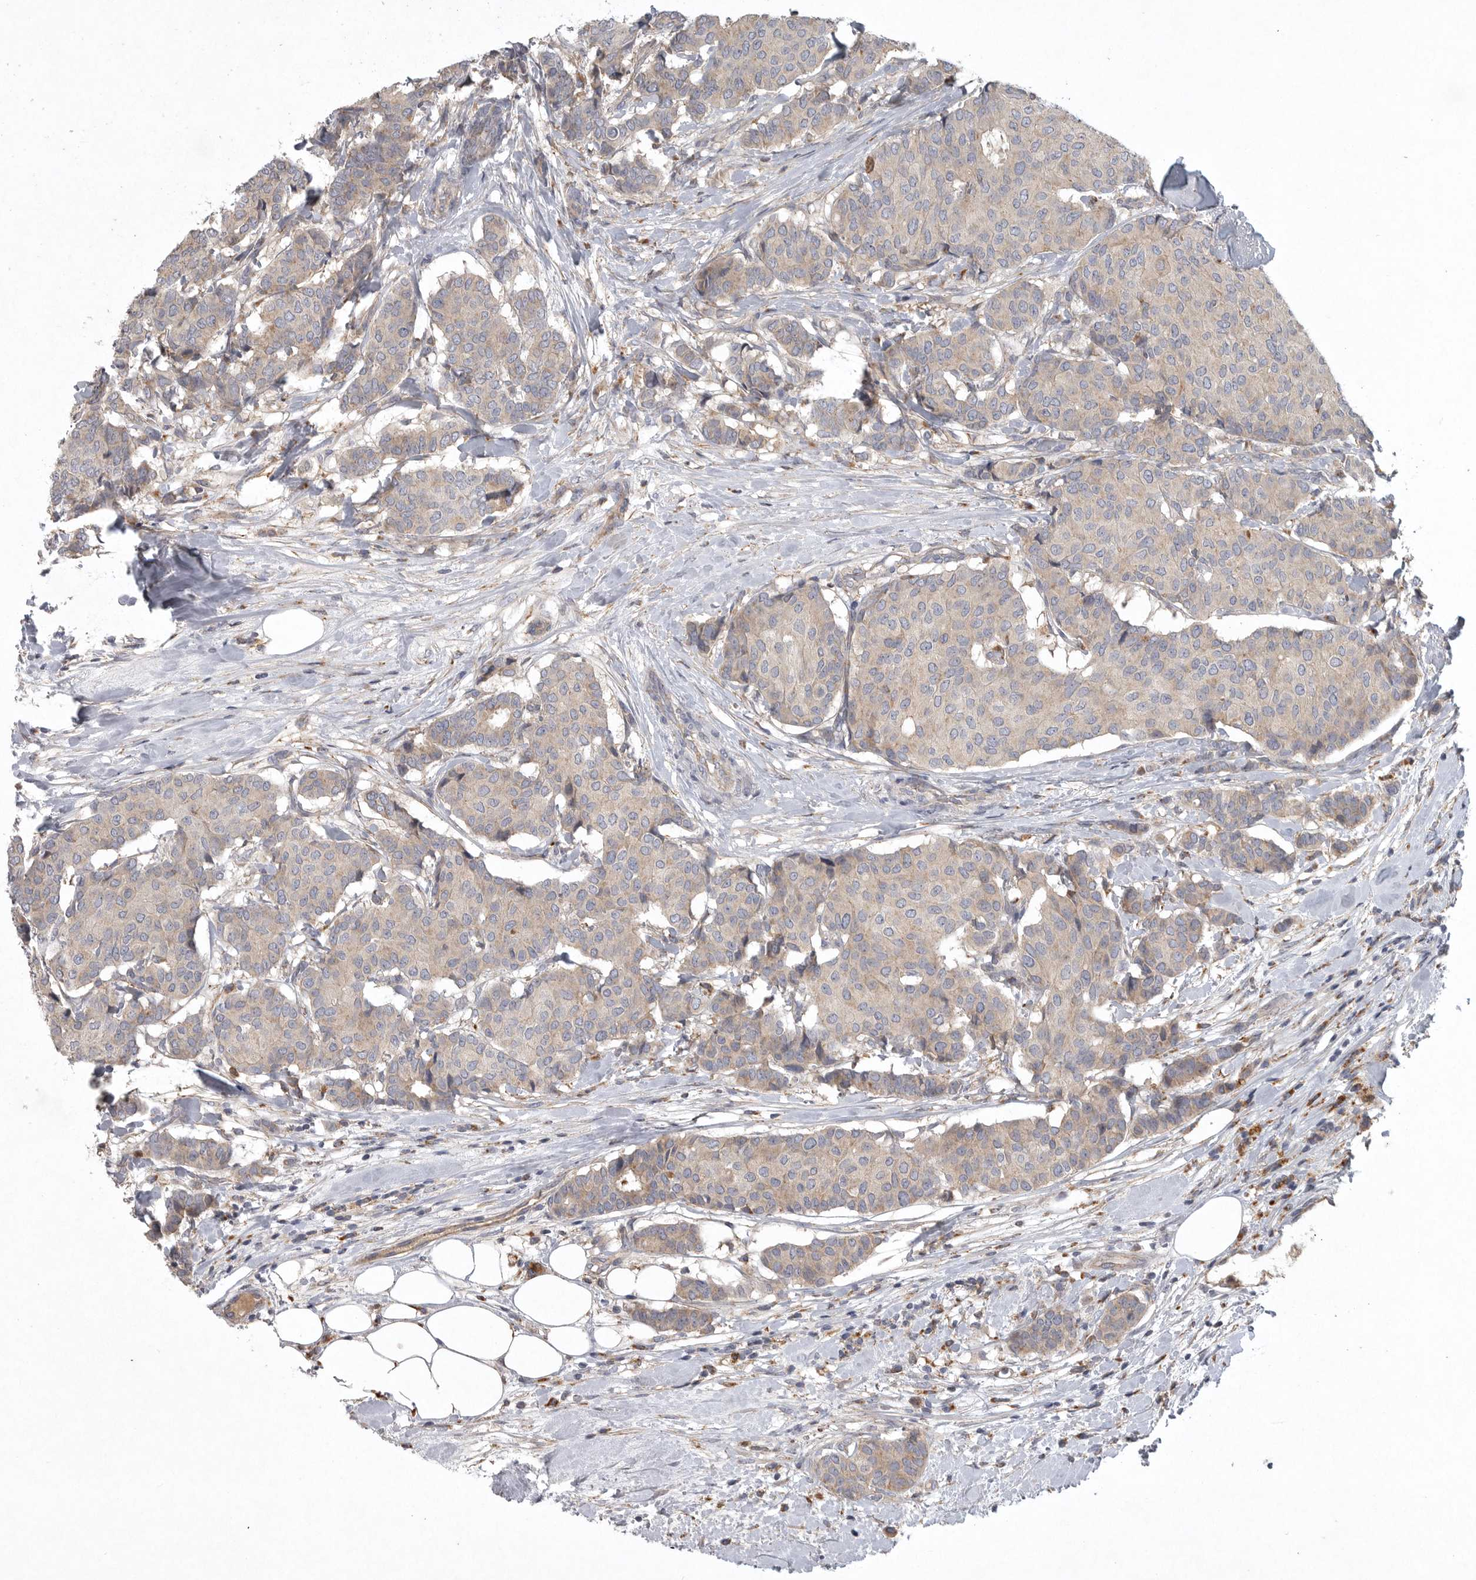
{"staining": {"intensity": "negative", "quantity": "none", "location": "none"}, "tissue": "breast cancer", "cell_type": "Tumor cells", "image_type": "cancer", "snomed": [{"axis": "morphology", "description": "Duct carcinoma"}, {"axis": "topography", "description": "Breast"}], "caption": "Human breast cancer stained for a protein using IHC reveals no staining in tumor cells.", "gene": "LAMTOR3", "patient": {"sex": "female", "age": 75}}